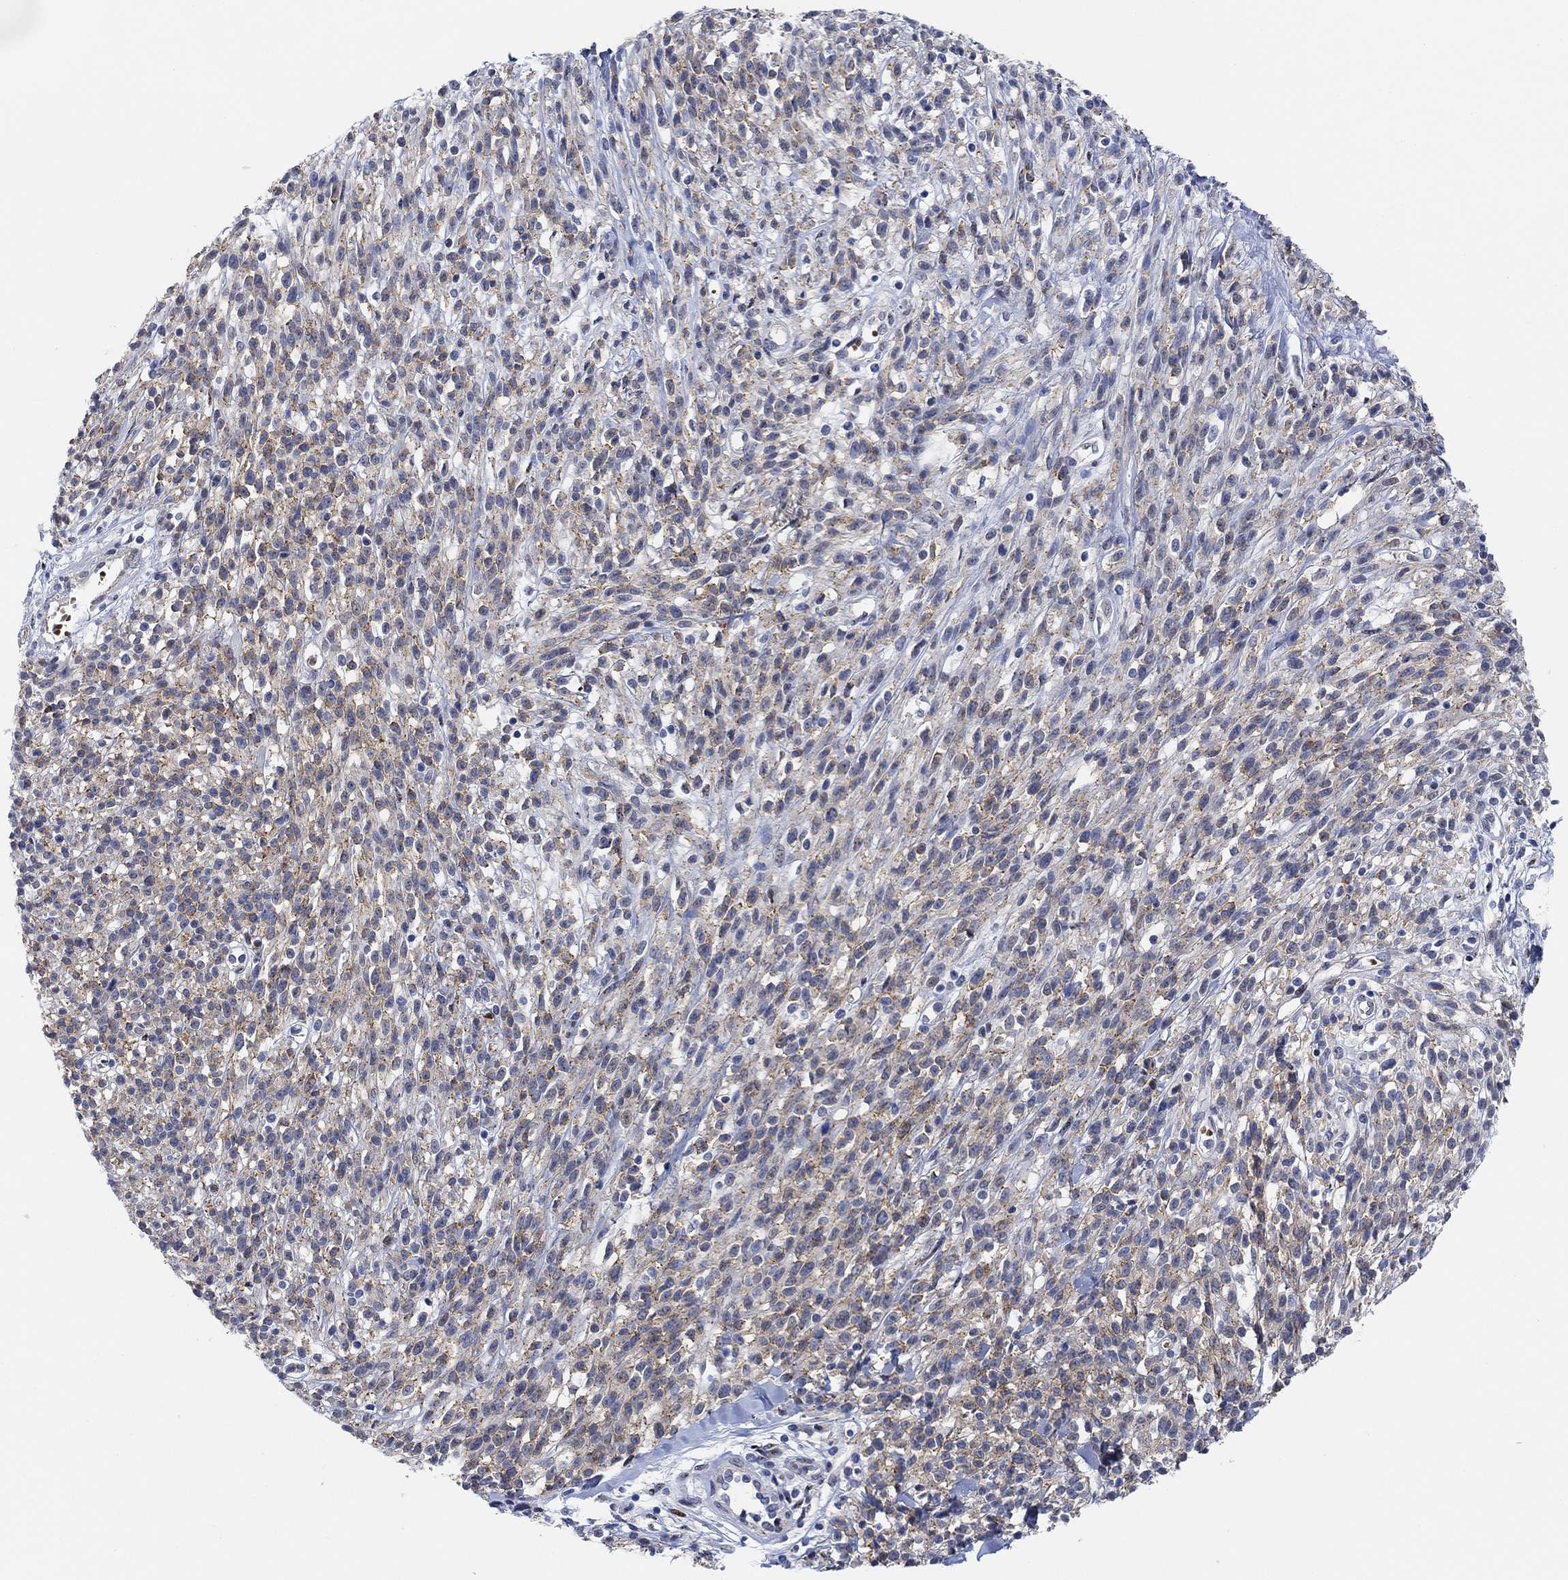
{"staining": {"intensity": "weak", "quantity": "25%-75%", "location": "cytoplasmic/membranous"}, "tissue": "melanoma", "cell_type": "Tumor cells", "image_type": "cancer", "snomed": [{"axis": "morphology", "description": "Malignant melanoma, NOS"}, {"axis": "topography", "description": "Skin"}, {"axis": "topography", "description": "Skin of trunk"}], "caption": "Brown immunohistochemical staining in human melanoma demonstrates weak cytoplasmic/membranous positivity in approximately 25%-75% of tumor cells.", "gene": "PAX6", "patient": {"sex": "male", "age": 74}}